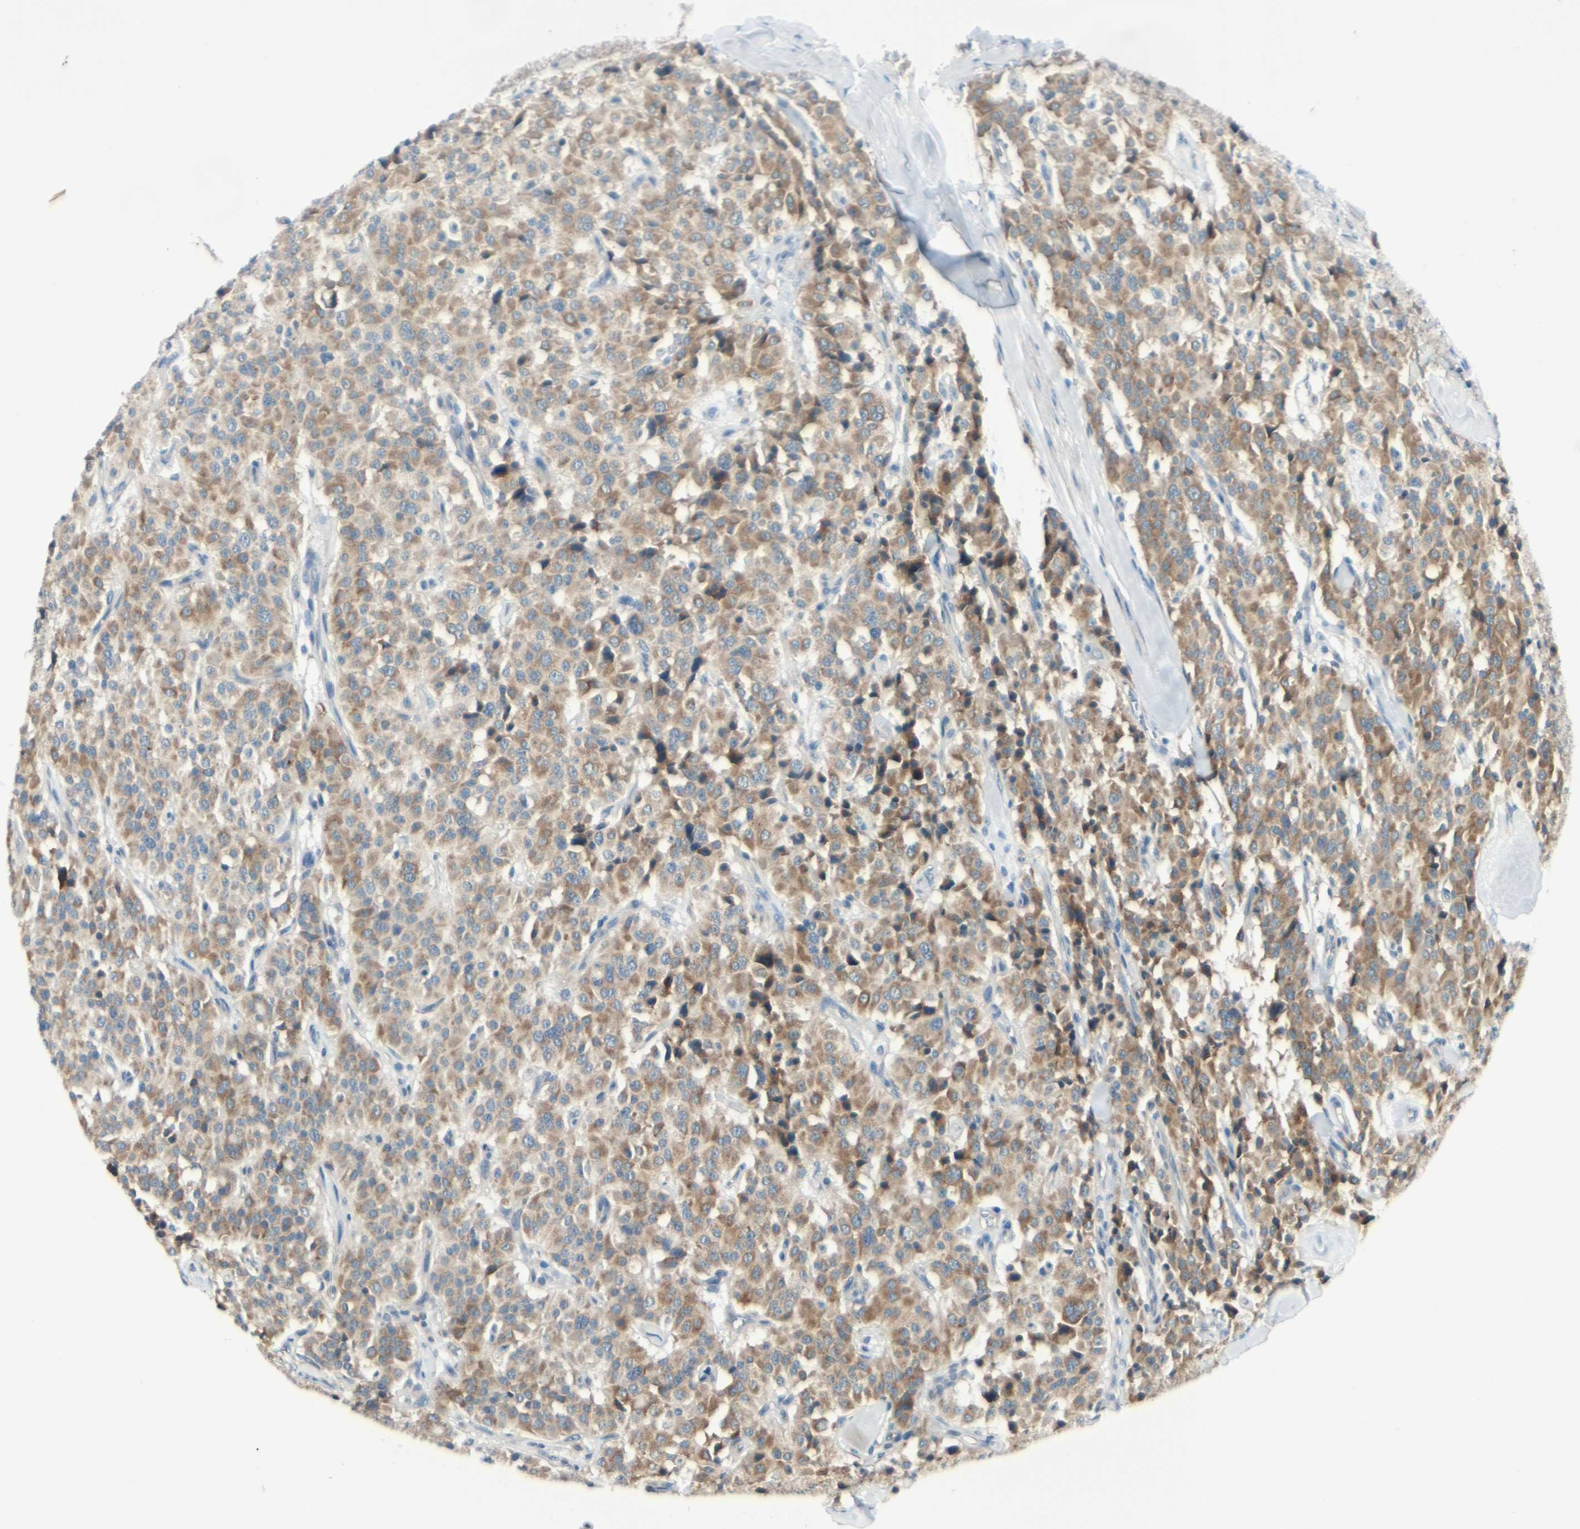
{"staining": {"intensity": "moderate", "quantity": ">75%", "location": "cytoplasmic/membranous"}, "tissue": "carcinoid", "cell_type": "Tumor cells", "image_type": "cancer", "snomed": [{"axis": "morphology", "description": "Carcinoid, malignant, NOS"}, {"axis": "topography", "description": "Lung"}], "caption": "Protein positivity by immunohistochemistry demonstrates moderate cytoplasmic/membranous expression in about >75% of tumor cells in carcinoid (malignant).", "gene": "BNIP1", "patient": {"sex": "male", "age": 30}}